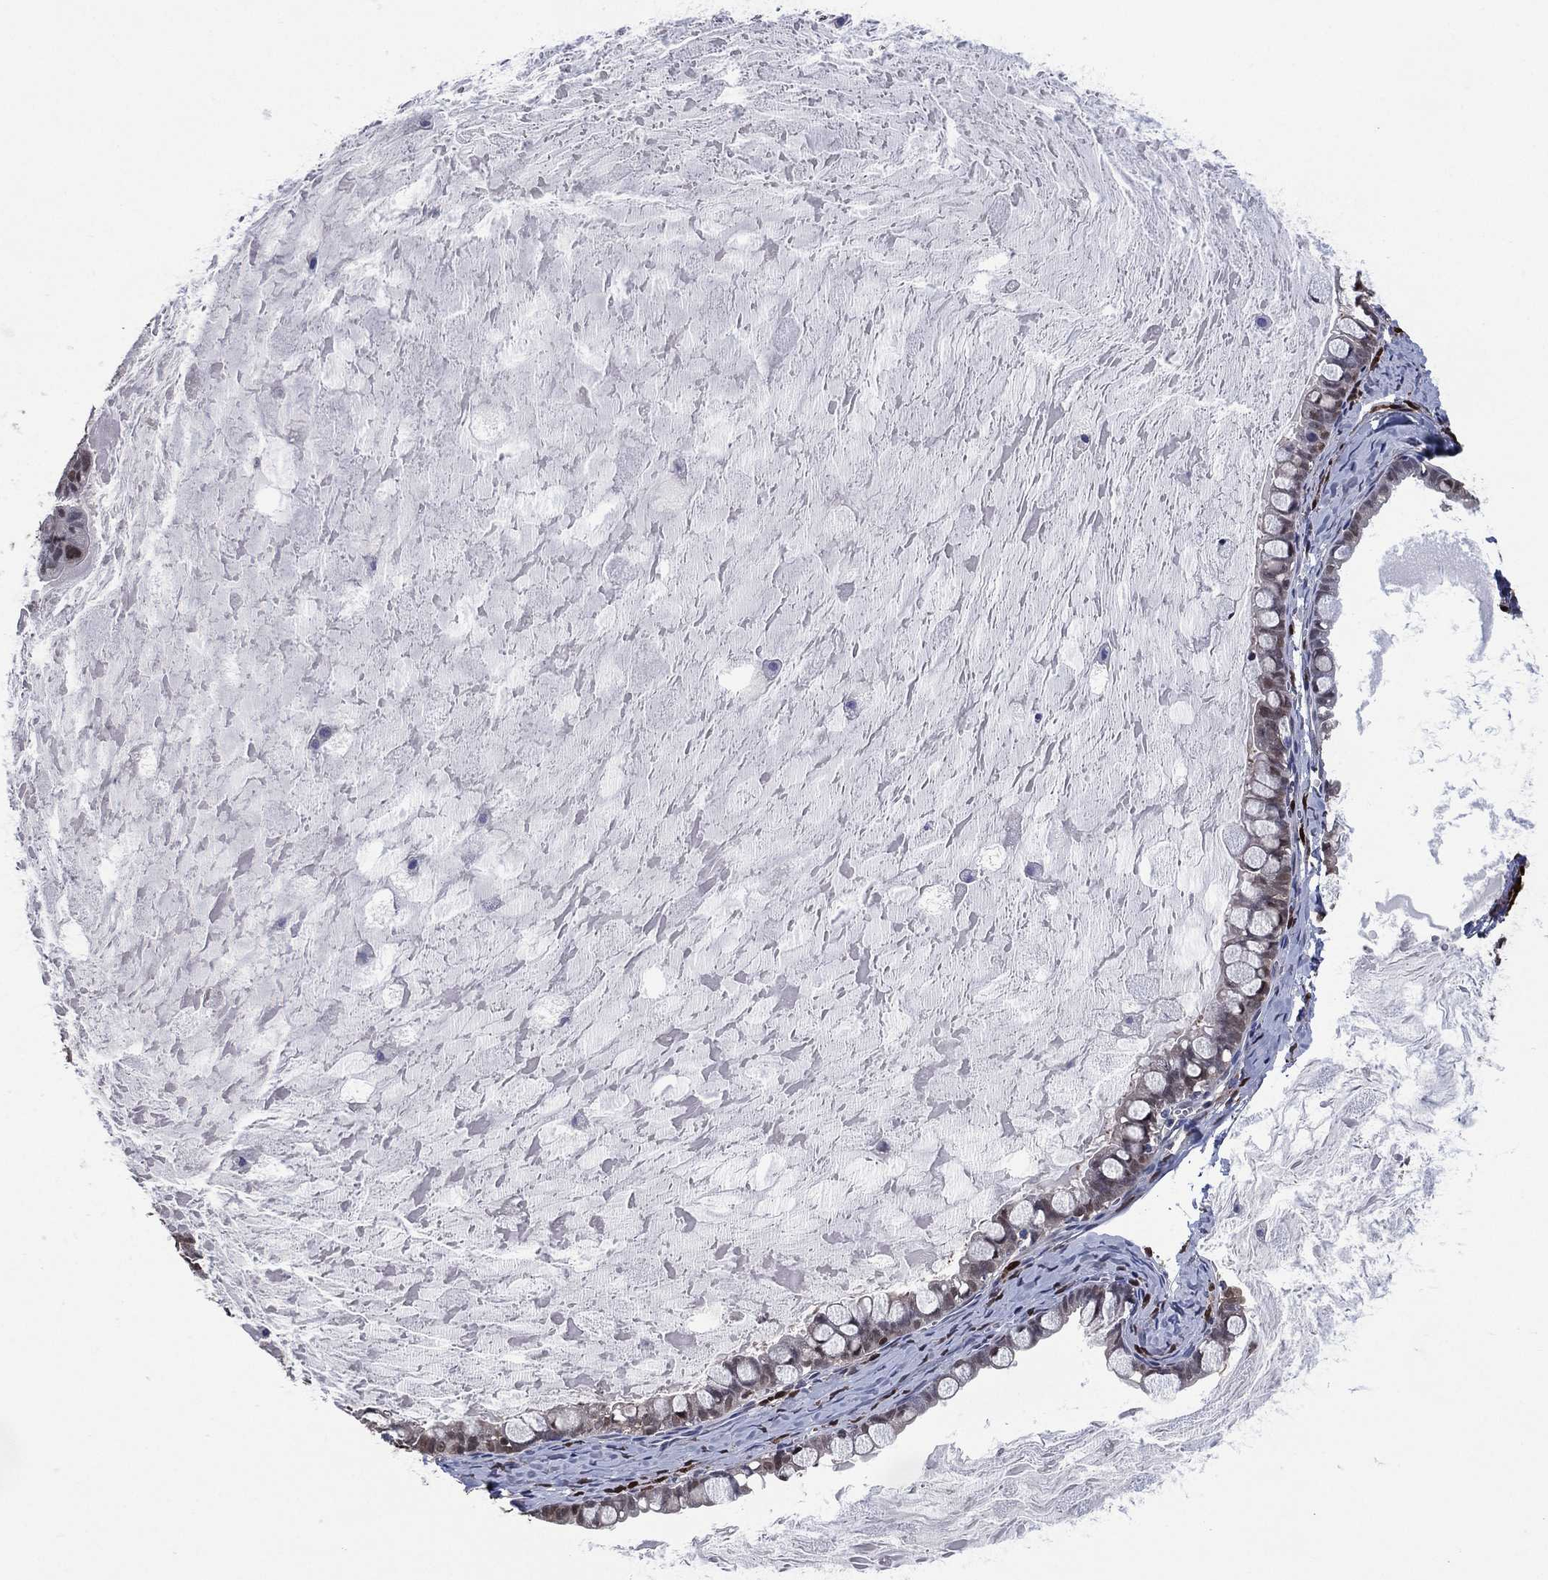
{"staining": {"intensity": "negative", "quantity": "none", "location": "none"}, "tissue": "ovarian cancer", "cell_type": "Tumor cells", "image_type": "cancer", "snomed": [{"axis": "morphology", "description": "Cystadenocarcinoma, mucinous, NOS"}, {"axis": "topography", "description": "Ovary"}], "caption": "Immunohistochemistry (IHC) photomicrograph of ovarian mucinous cystadenocarcinoma stained for a protein (brown), which shows no expression in tumor cells. The staining is performed using DAB brown chromogen with nuclei counter-stained in using hematoxylin.", "gene": "AK1", "patient": {"sex": "female", "age": 63}}